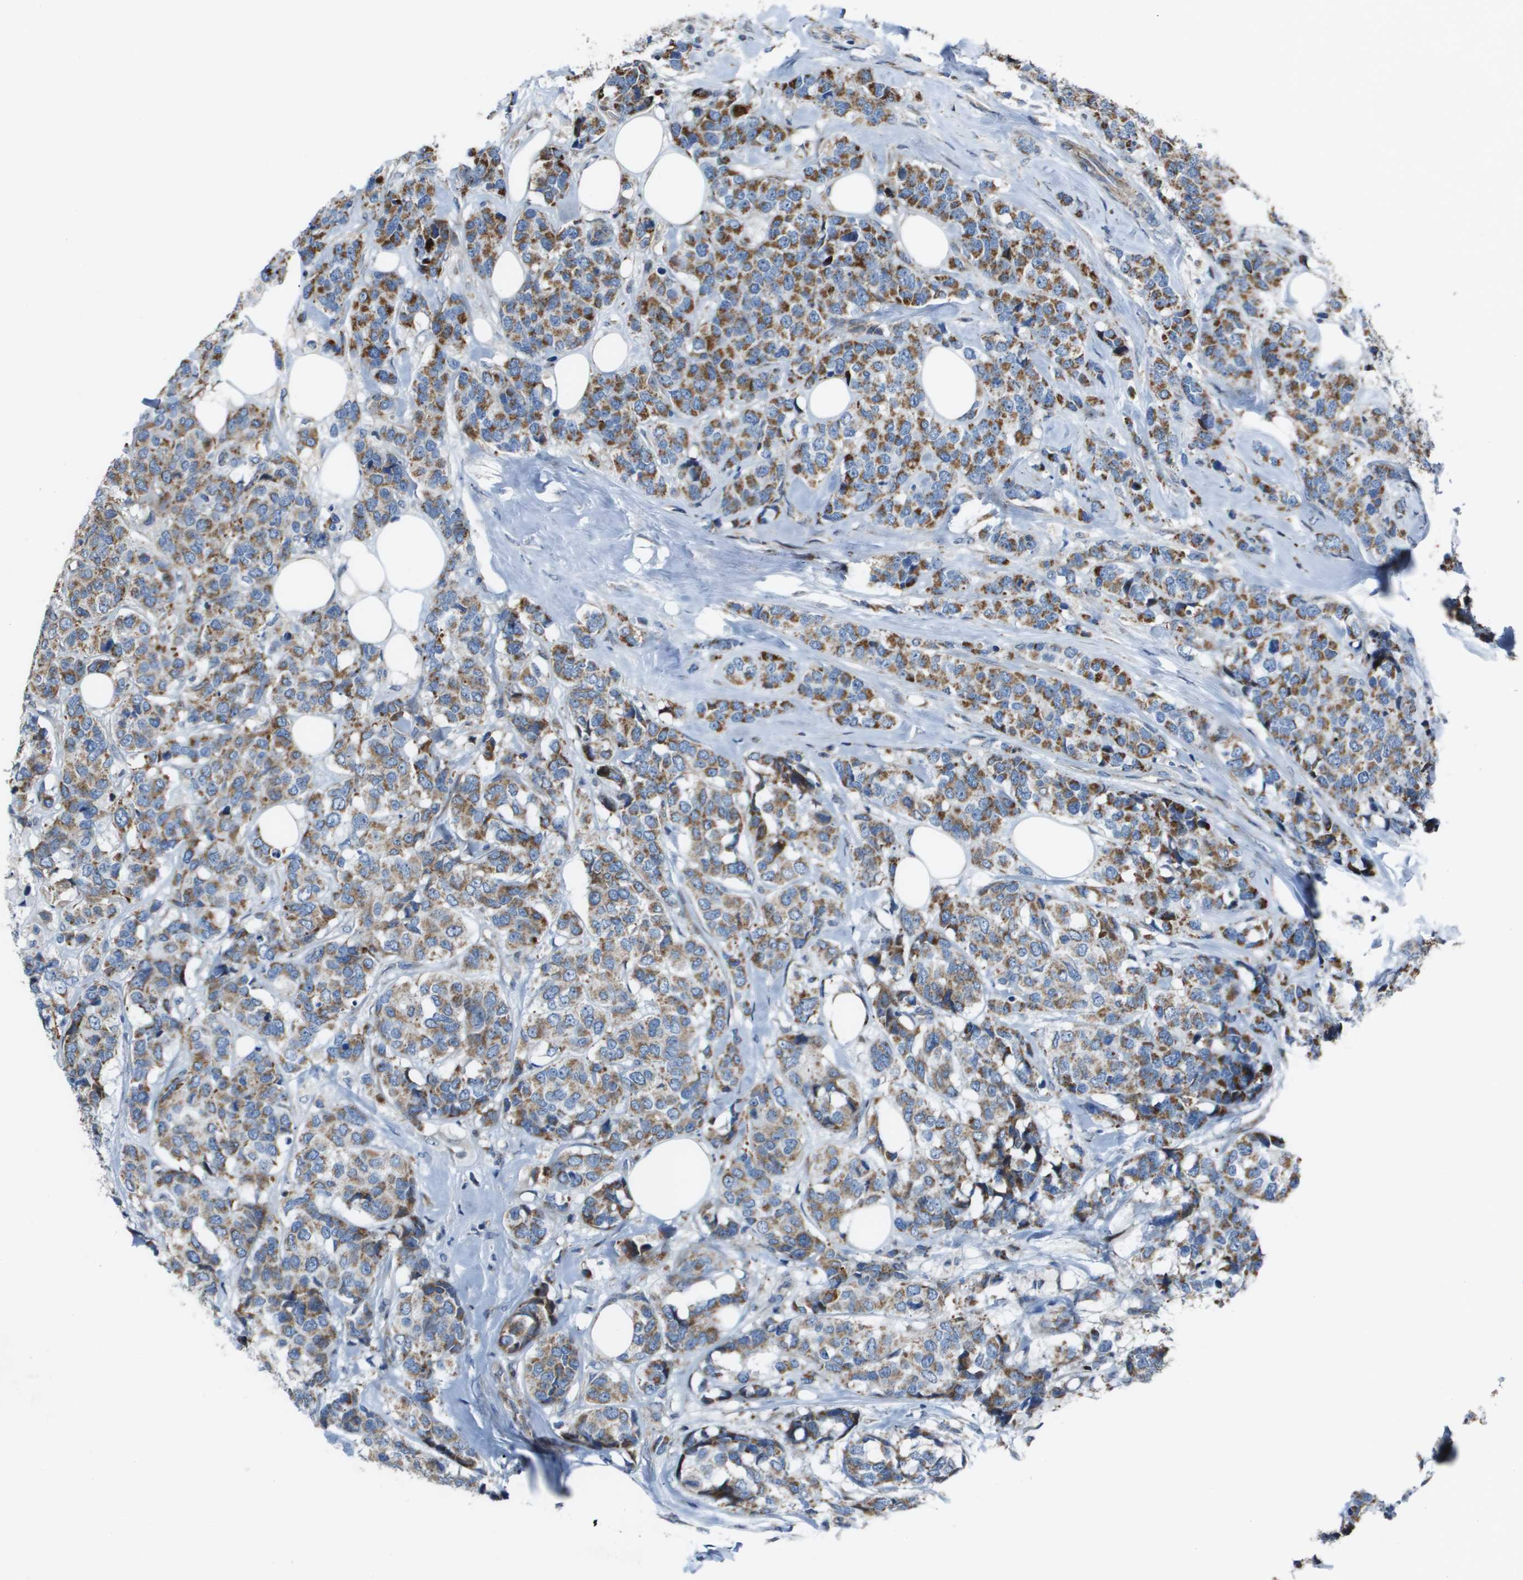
{"staining": {"intensity": "moderate", "quantity": ">75%", "location": "cytoplasmic/membranous"}, "tissue": "breast cancer", "cell_type": "Tumor cells", "image_type": "cancer", "snomed": [{"axis": "morphology", "description": "Lobular carcinoma"}, {"axis": "topography", "description": "Breast"}], "caption": "Immunohistochemical staining of human breast lobular carcinoma exhibits medium levels of moderate cytoplasmic/membranous protein expression in about >75% of tumor cells.", "gene": "MGAT3", "patient": {"sex": "female", "age": 59}}